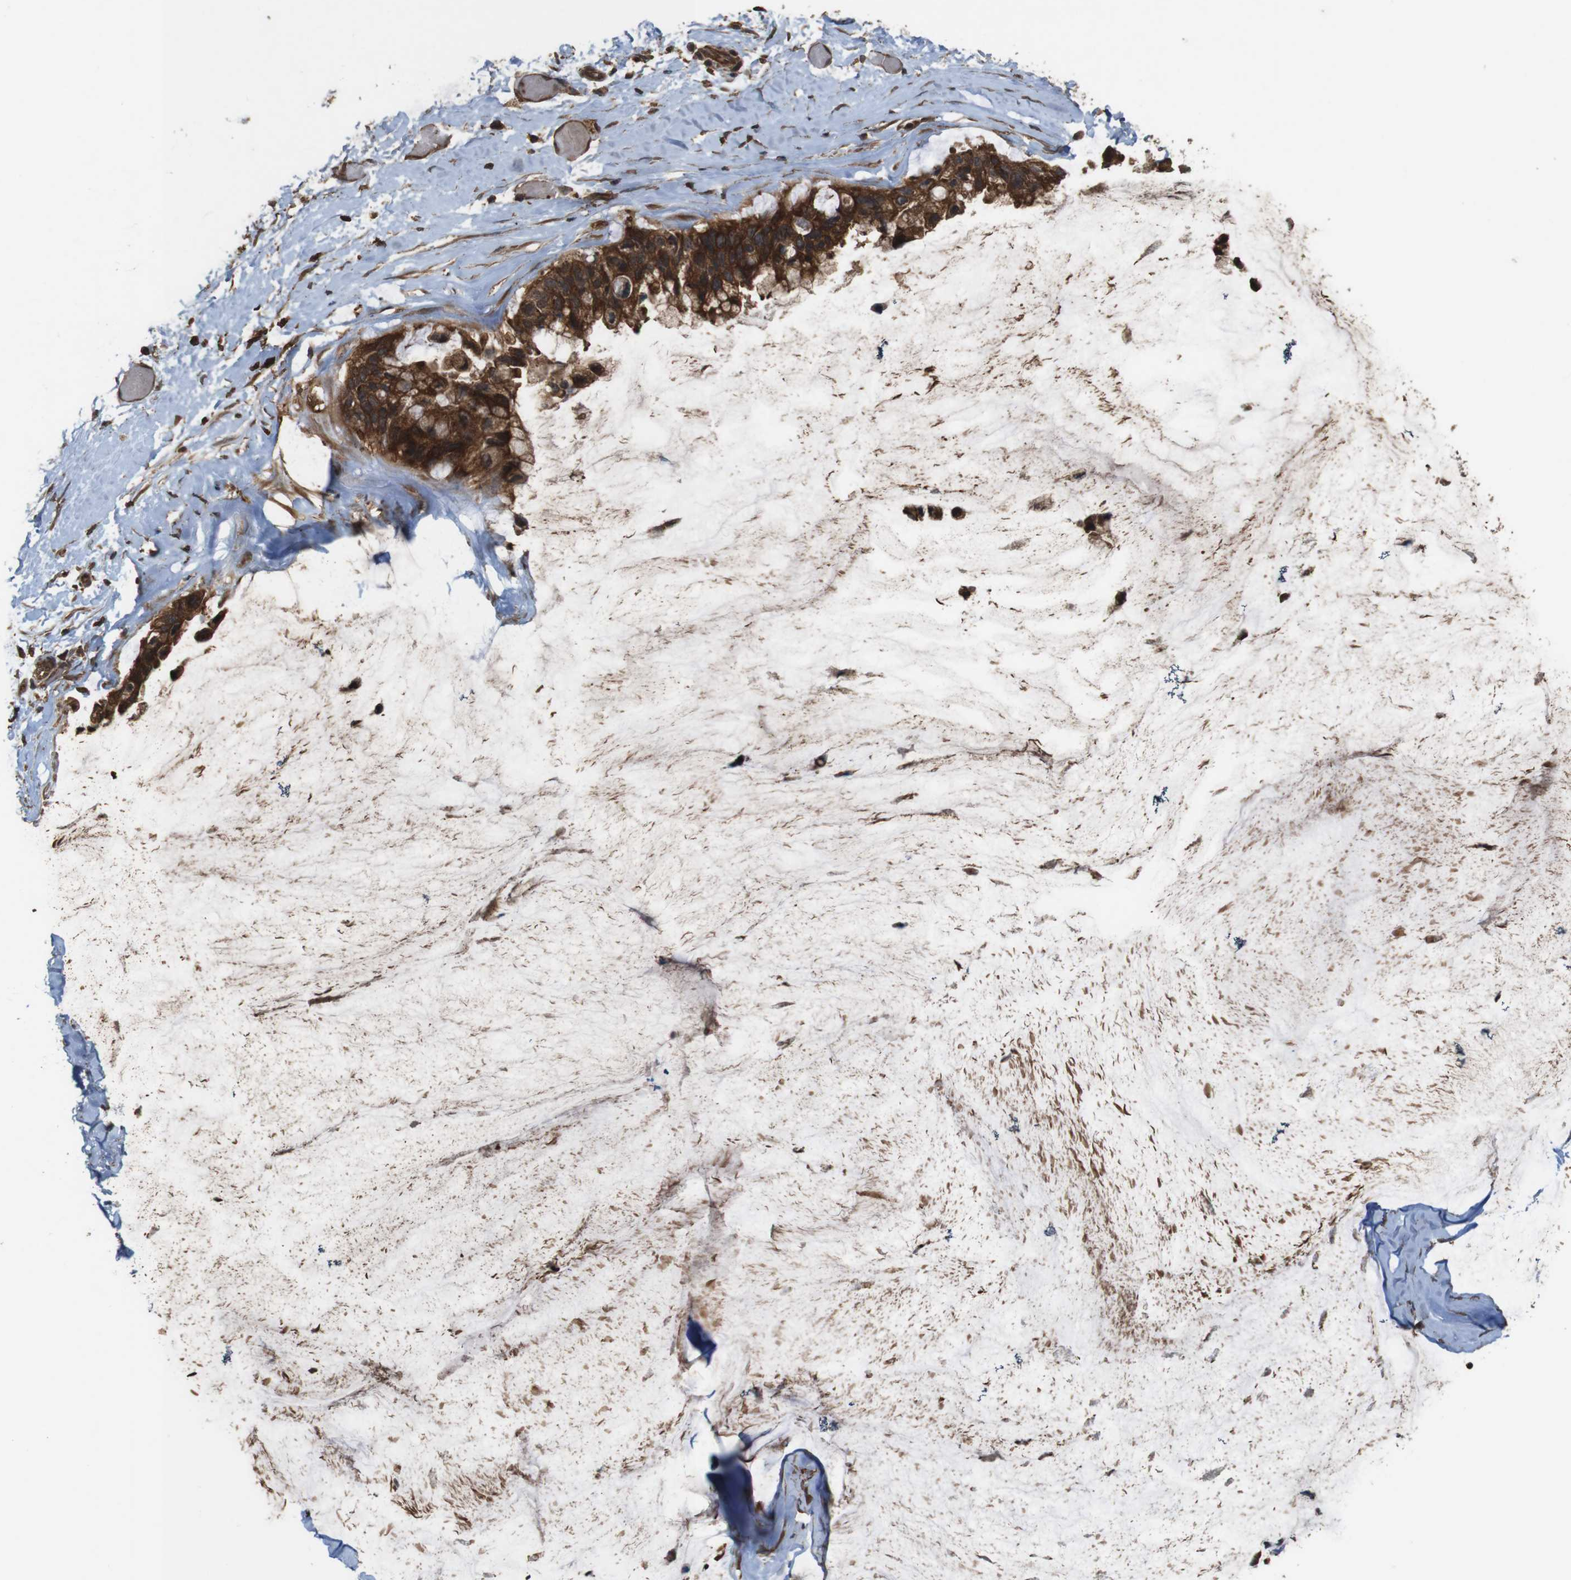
{"staining": {"intensity": "strong", "quantity": ">75%", "location": "cytoplasmic/membranous"}, "tissue": "ovarian cancer", "cell_type": "Tumor cells", "image_type": "cancer", "snomed": [{"axis": "morphology", "description": "Cystadenocarcinoma, mucinous, NOS"}, {"axis": "topography", "description": "Ovary"}], "caption": "This photomicrograph demonstrates immunohistochemistry staining of human ovarian mucinous cystadenocarcinoma, with high strong cytoplasmic/membranous staining in approximately >75% of tumor cells.", "gene": "BAG4", "patient": {"sex": "female", "age": 39}}